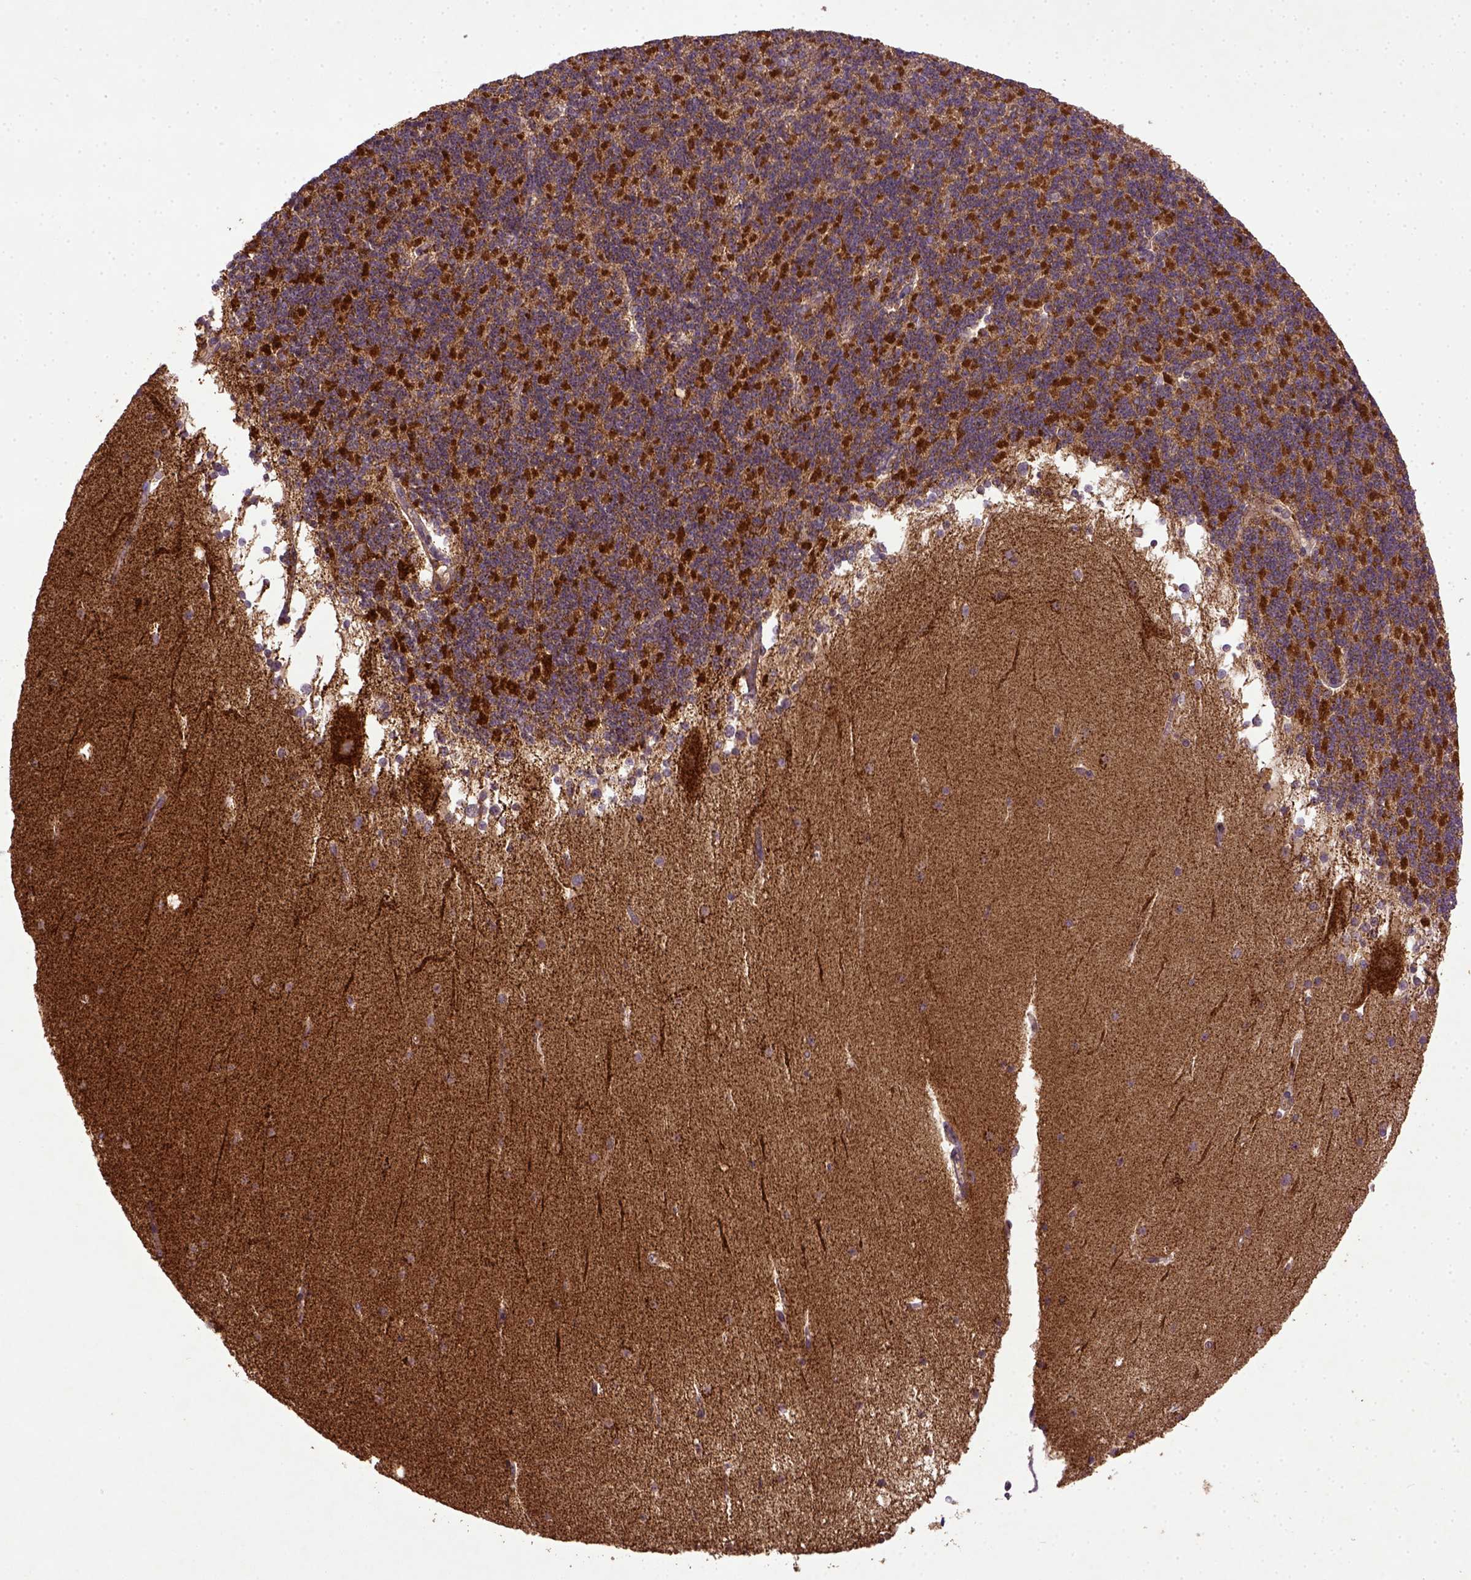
{"staining": {"intensity": "strong", "quantity": ">75%", "location": "cytoplasmic/membranous"}, "tissue": "cerebellum", "cell_type": "Cells in granular layer", "image_type": "normal", "snomed": [{"axis": "morphology", "description": "Normal tissue, NOS"}, {"axis": "topography", "description": "Cerebellum"}], "caption": "IHC staining of normal cerebellum, which displays high levels of strong cytoplasmic/membranous staining in about >75% of cells in granular layer indicating strong cytoplasmic/membranous protein staining. The staining was performed using DAB (brown) for protein detection and nuclei were counterstained in hematoxylin (blue).", "gene": "MT", "patient": {"sex": "female", "age": 19}}